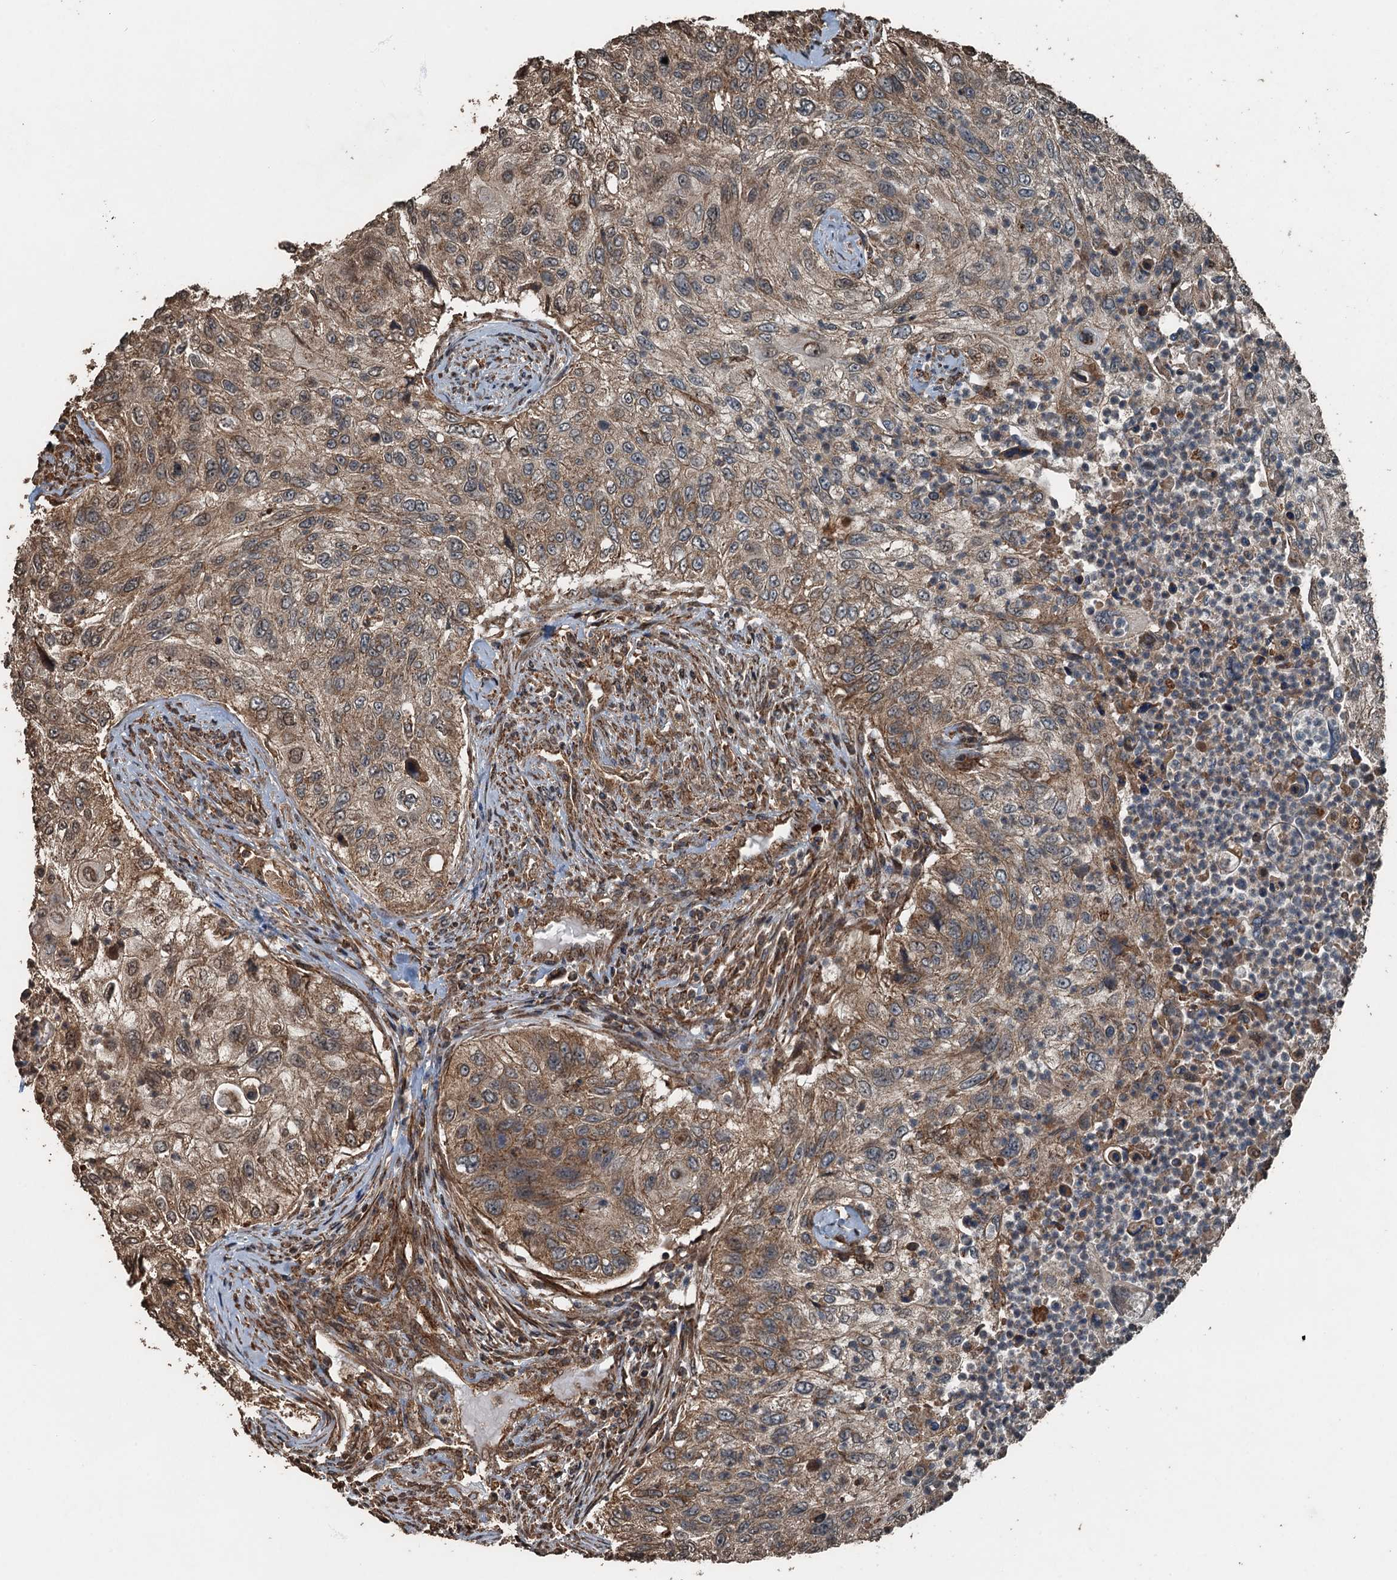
{"staining": {"intensity": "weak", "quantity": ">75%", "location": "cytoplasmic/membranous,nuclear"}, "tissue": "urothelial cancer", "cell_type": "Tumor cells", "image_type": "cancer", "snomed": [{"axis": "morphology", "description": "Urothelial carcinoma, High grade"}, {"axis": "topography", "description": "Urinary bladder"}], "caption": "Immunohistochemistry image of neoplastic tissue: urothelial cancer stained using IHC demonstrates low levels of weak protein expression localized specifically in the cytoplasmic/membranous and nuclear of tumor cells, appearing as a cytoplasmic/membranous and nuclear brown color.", "gene": "TCTN1", "patient": {"sex": "female", "age": 60}}